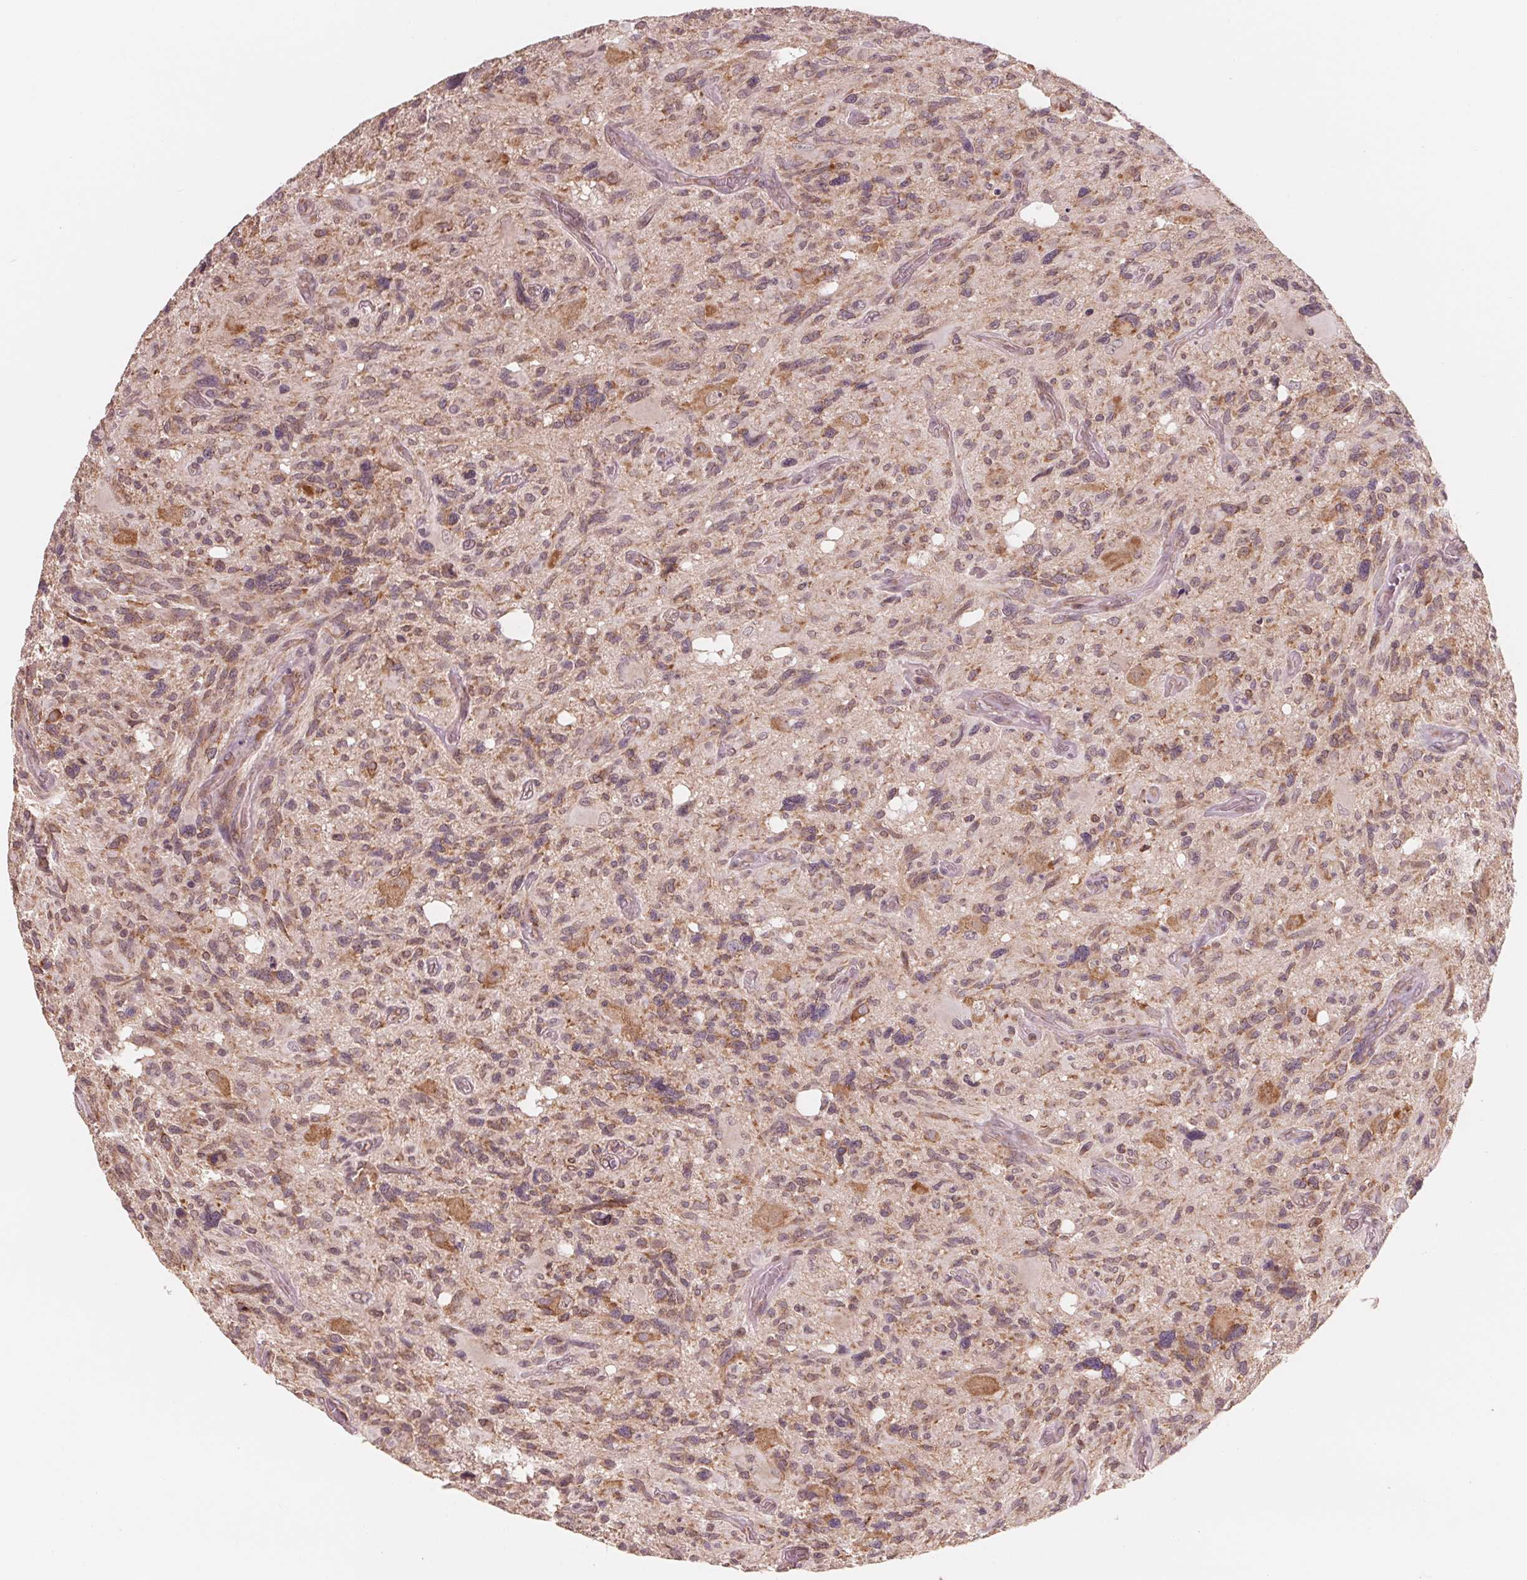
{"staining": {"intensity": "moderate", "quantity": ">75%", "location": "cytoplasmic/membranous"}, "tissue": "glioma", "cell_type": "Tumor cells", "image_type": "cancer", "snomed": [{"axis": "morphology", "description": "Glioma, malignant, High grade"}, {"axis": "topography", "description": "Brain"}], "caption": "About >75% of tumor cells in human glioma exhibit moderate cytoplasmic/membranous protein positivity as visualized by brown immunohistochemical staining.", "gene": "GIGYF2", "patient": {"sex": "male", "age": 49}}